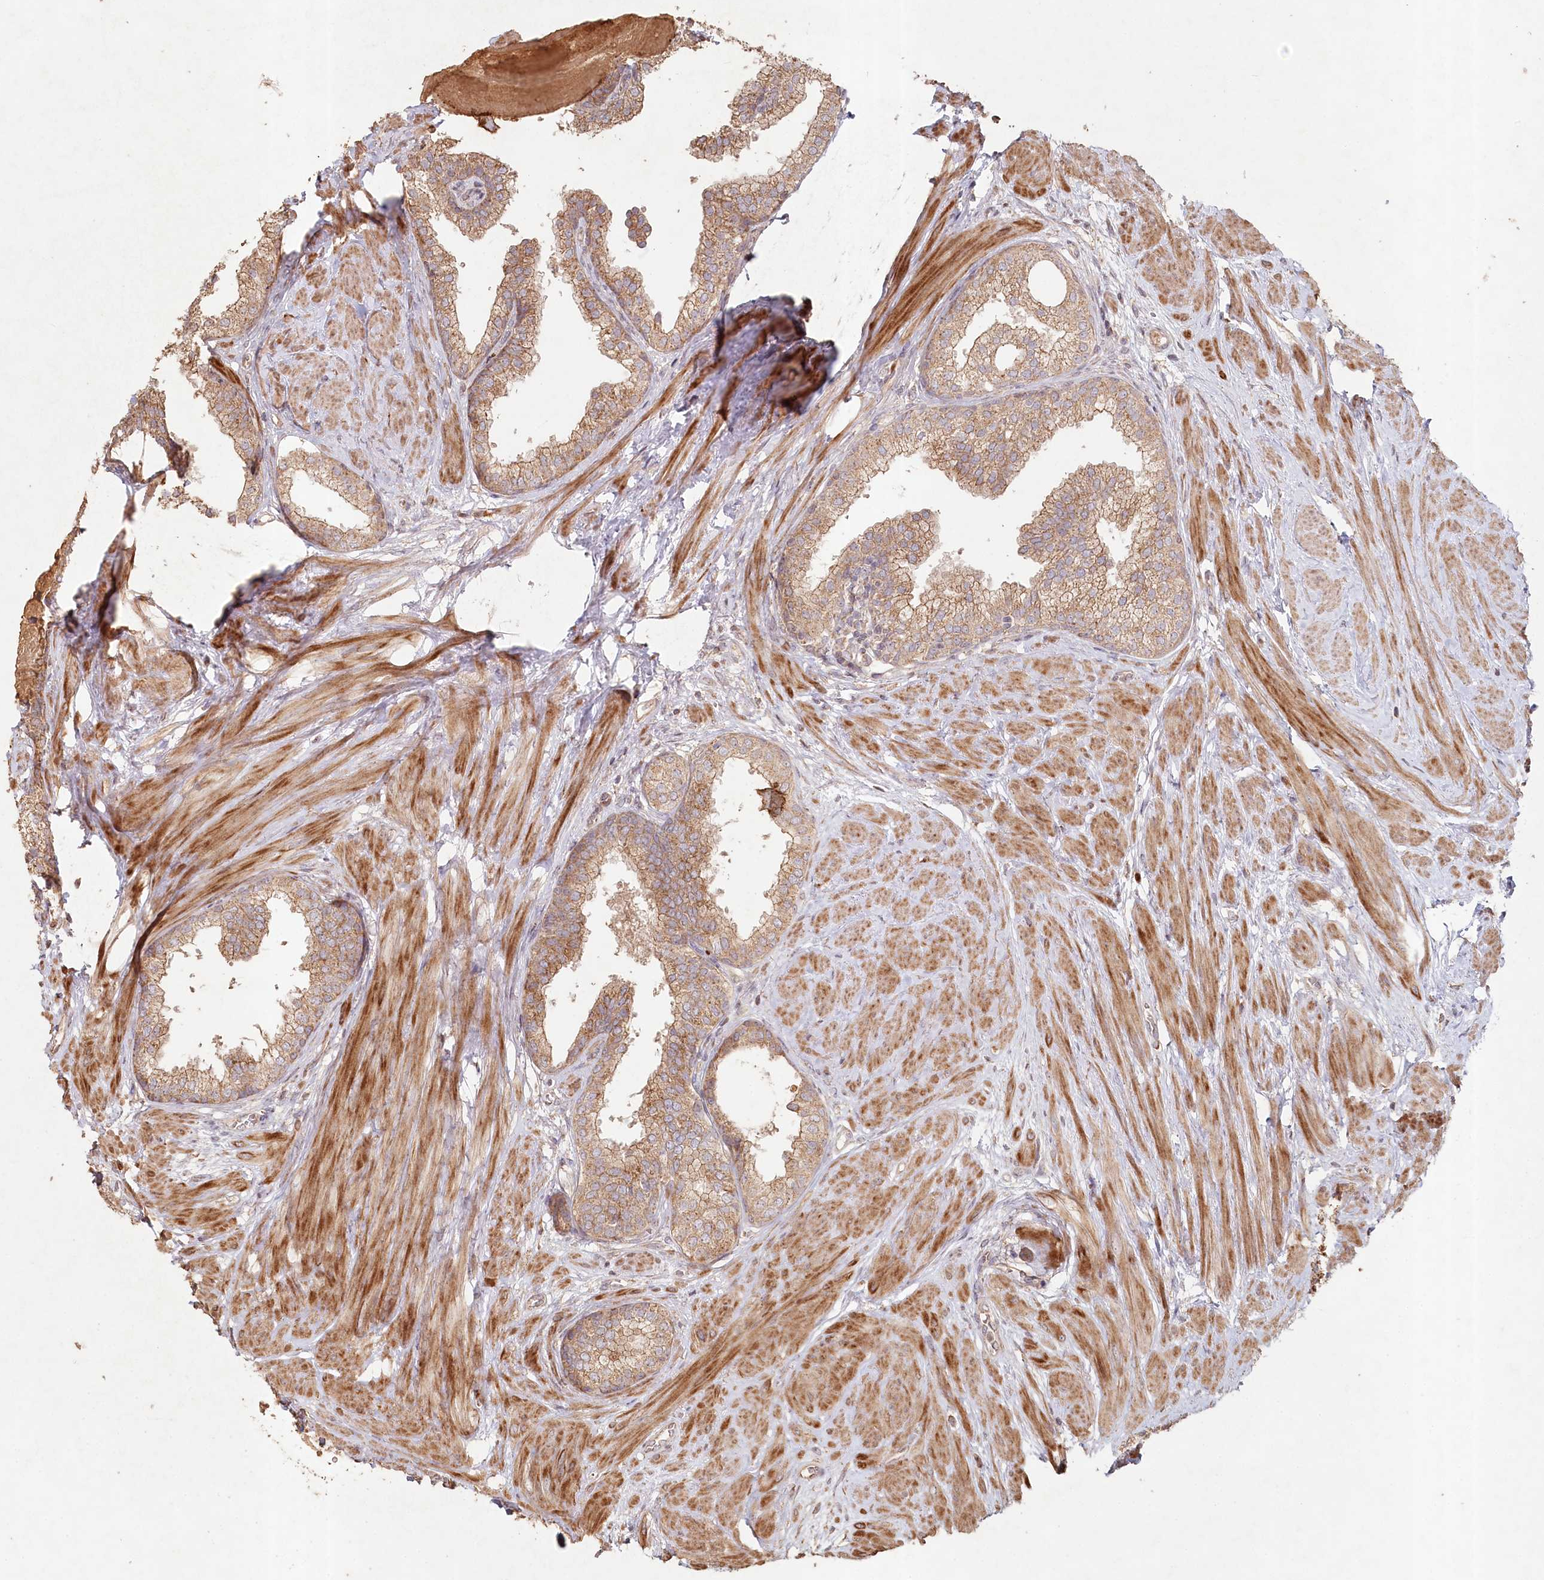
{"staining": {"intensity": "moderate", "quantity": ">75%", "location": "cytoplasmic/membranous"}, "tissue": "prostate", "cell_type": "Glandular cells", "image_type": "normal", "snomed": [{"axis": "morphology", "description": "Normal tissue, NOS"}, {"axis": "topography", "description": "Prostate"}], "caption": "Immunohistochemical staining of normal human prostate demonstrates moderate cytoplasmic/membranous protein positivity in about >75% of glandular cells. (Brightfield microscopy of DAB IHC at high magnification).", "gene": "HAL", "patient": {"sex": "male", "age": 48}}